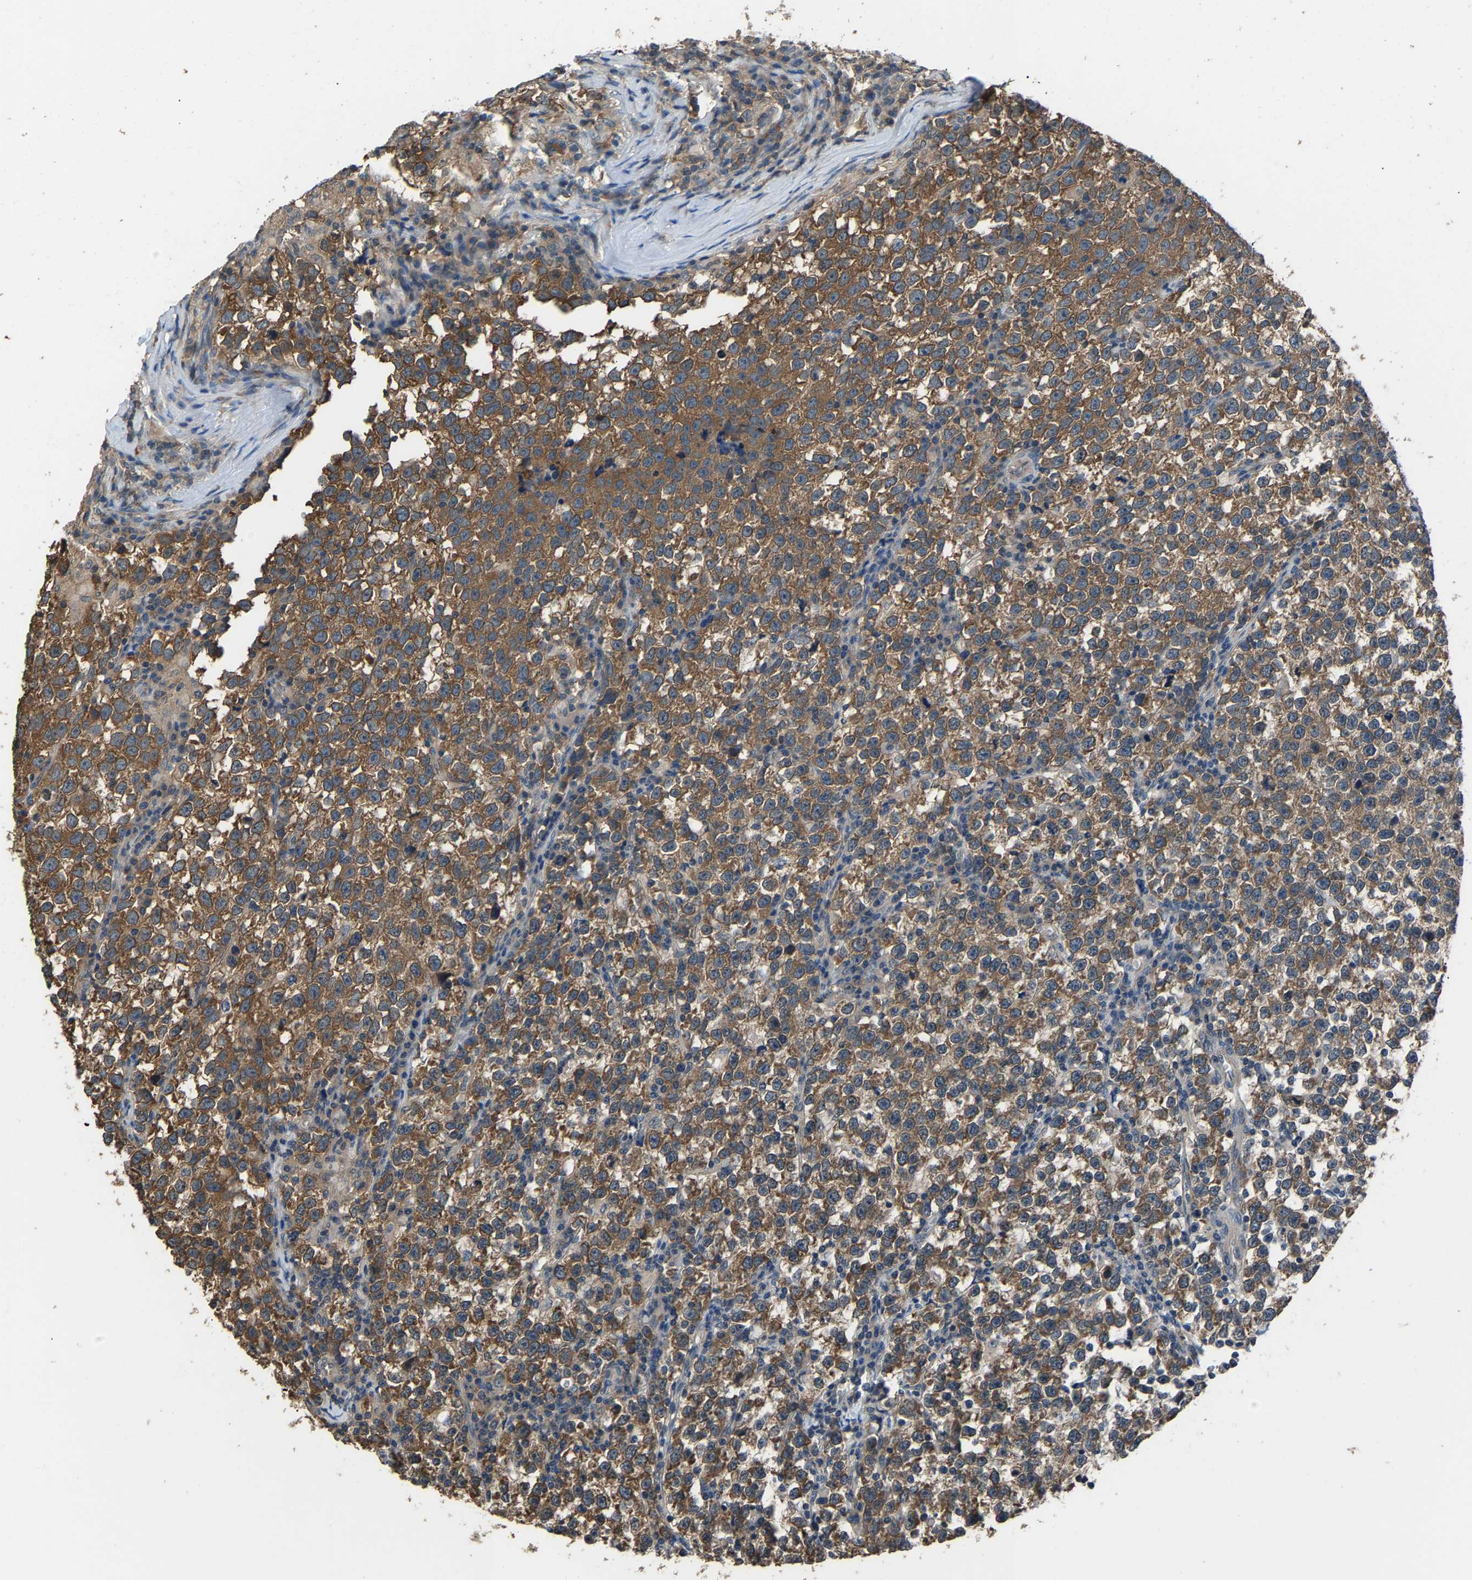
{"staining": {"intensity": "moderate", "quantity": ">75%", "location": "cytoplasmic/membranous"}, "tissue": "testis cancer", "cell_type": "Tumor cells", "image_type": "cancer", "snomed": [{"axis": "morphology", "description": "Normal tissue, NOS"}, {"axis": "morphology", "description": "Seminoma, NOS"}, {"axis": "topography", "description": "Testis"}], "caption": "Immunohistochemical staining of human testis seminoma reveals medium levels of moderate cytoplasmic/membranous staining in approximately >75% of tumor cells. The staining was performed using DAB to visualize the protein expression in brown, while the nuclei were stained in blue with hematoxylin (Magnification: 20x).", "gene": "ABCC9", "patient": {"sex": "male", "age": 43}}